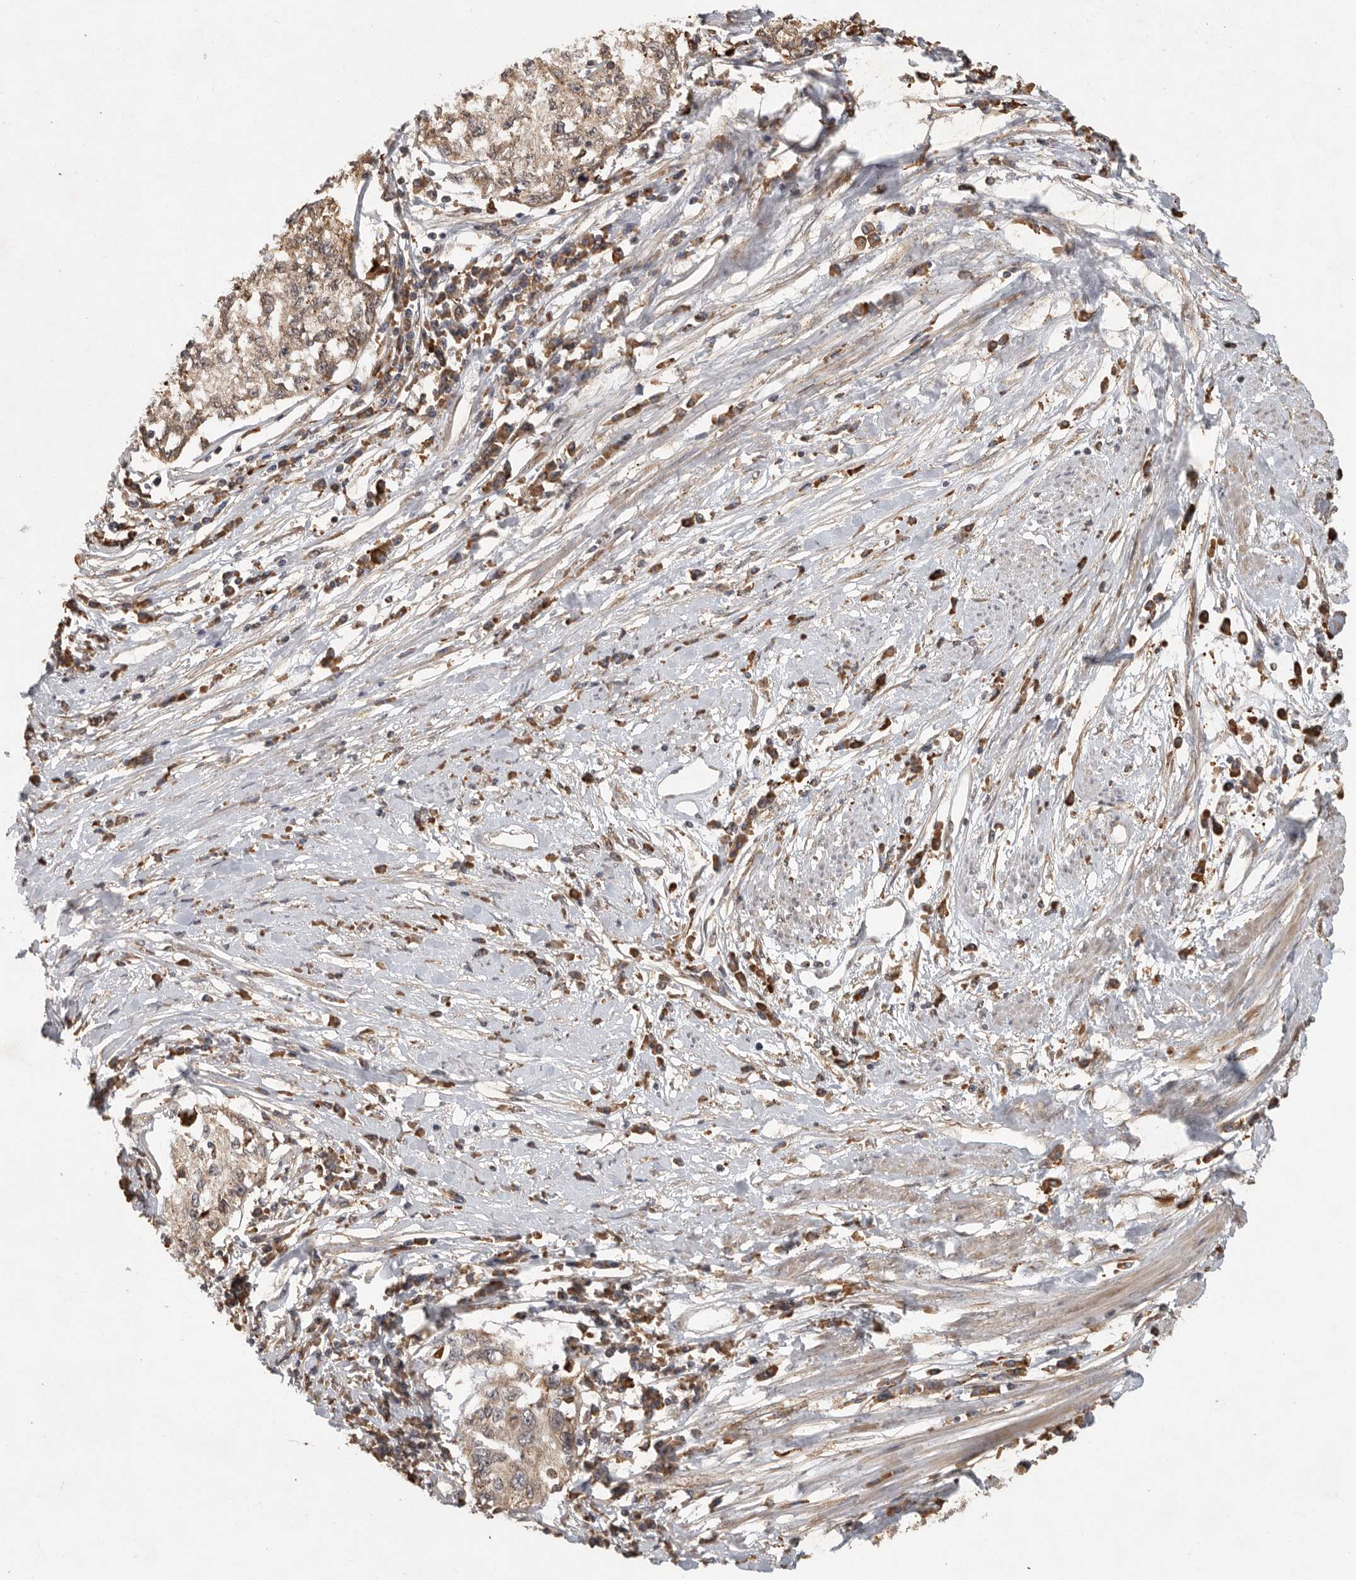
{"staining": {"intensity": "weak", "quantity": ">75%", "location": "cytoplasmic/membranous"}, "tissue": "cervical cancer", "cell_type": "Tumor cells", "image_type": "cancer", "snomed": [{"axis": "morphology", "description": "Squamous cell carcinoma, NOS"}, {"axis": "topography", "description": "Cervix"}], "caption": "This is an image of immunohistochemistry staining of cervical cancer, which shows weak positivity in the cytoplasmic/membranous of tumor cells.", "gene": "ZNF83", "patient": {"sex": "female", "age": 57}}